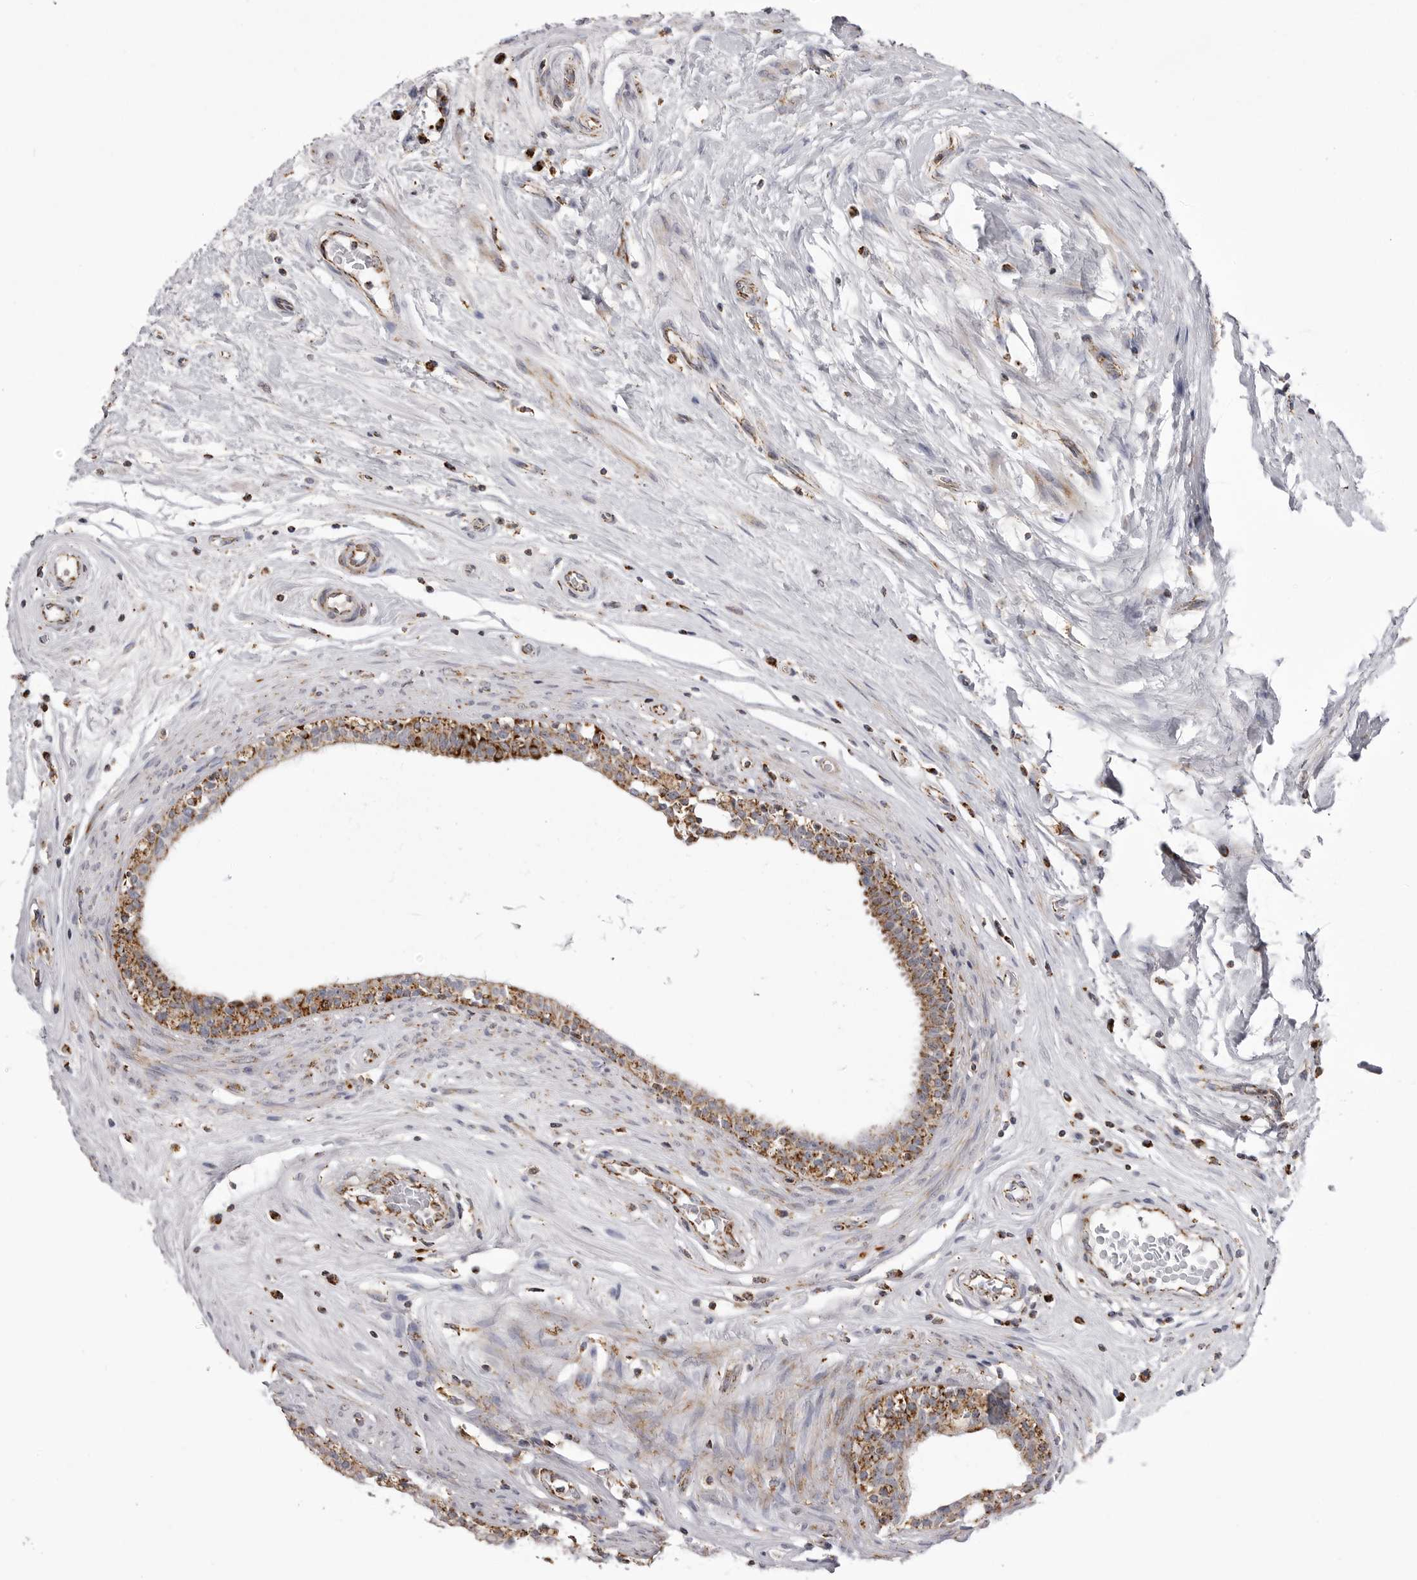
{"staining": {"intensity": "moderate", "quantity": ">75%", "location": "cytoplasmic/membranous"}, "tissue": "epididymis", "cell_type": "Glandular cells", "image_type": "normal", "snomed": [{"axis": "morphology", "description": "Normal tissue, NOS"}, {"axis": "morphology", "description": "Inflammation, NOS"}, {"axis": "topography", "description": "Epididymis"}], "caption": "IHC (DAB) staining of unremarkable human epididymis reveals moderate cytoplasmic/membranous protein expression in approximately >75% of glandular cells. The staining was performed using DAB (3,3'-diaminobenzidine) to visualize the protein expression in brown, while the nuclei were stained in blue with hematoxylin (Magnification: 20x).", "gene": "TUFM", "patient": {"sex": "male", "age": 84}}